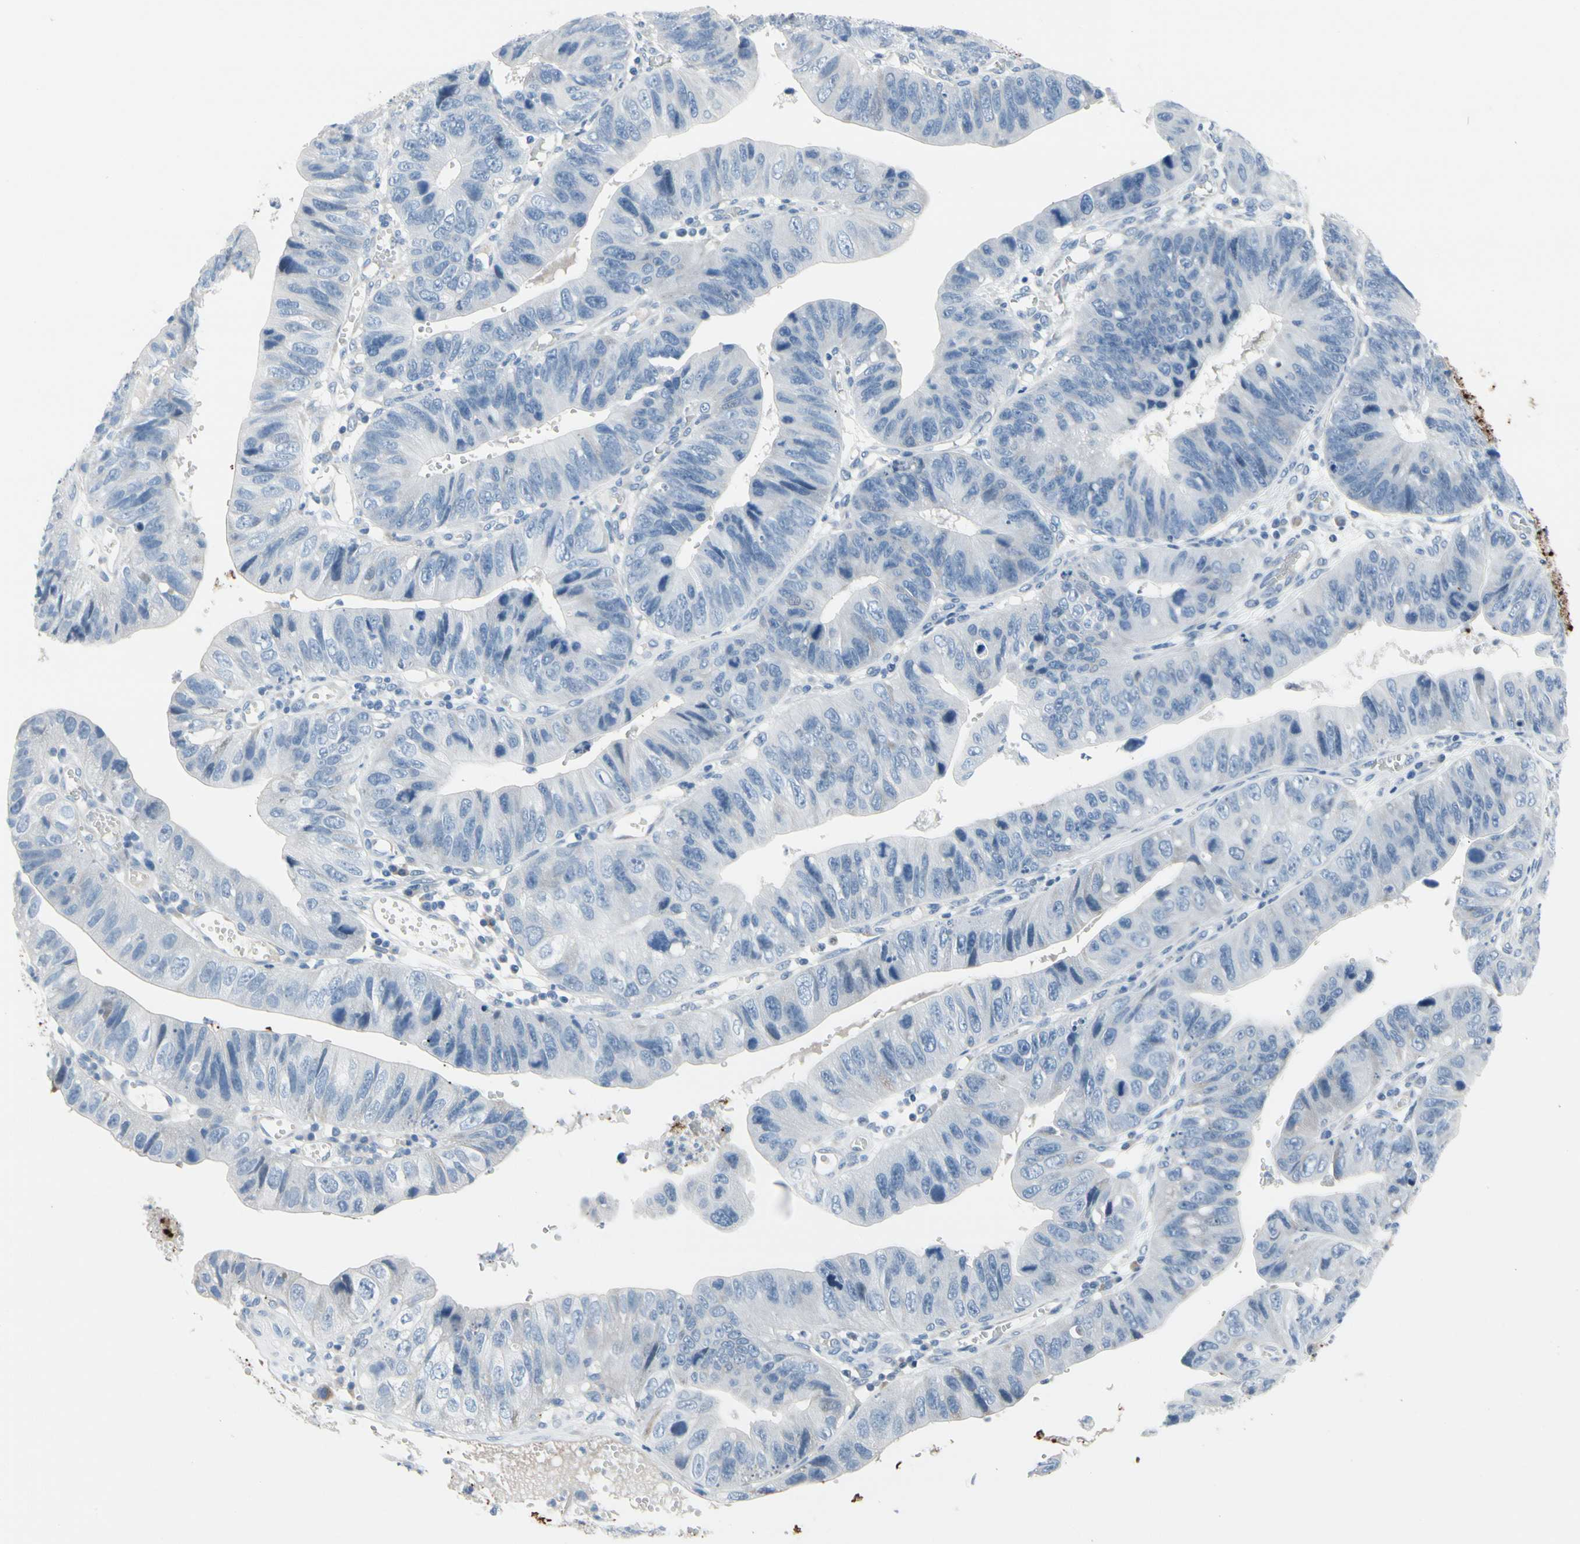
{"staining": {"intensity": "negative", "quantity": "none", "location": "none"}, "tissue": "stomach cancer", "cell_type": "Tumor cells", "image_type": "cancer", "snomed": [{"axis": "morphology", "description": "Adenocarcinoma, NOS"}, {"axis": "topography", "description": "Stomach"}], "caption": "Stomach cancer was stained to show a protein in brown. There is no significant staining in tumor cells.", "gene": "MUC5B", "patient": {"sex": "male", "age": 59}}